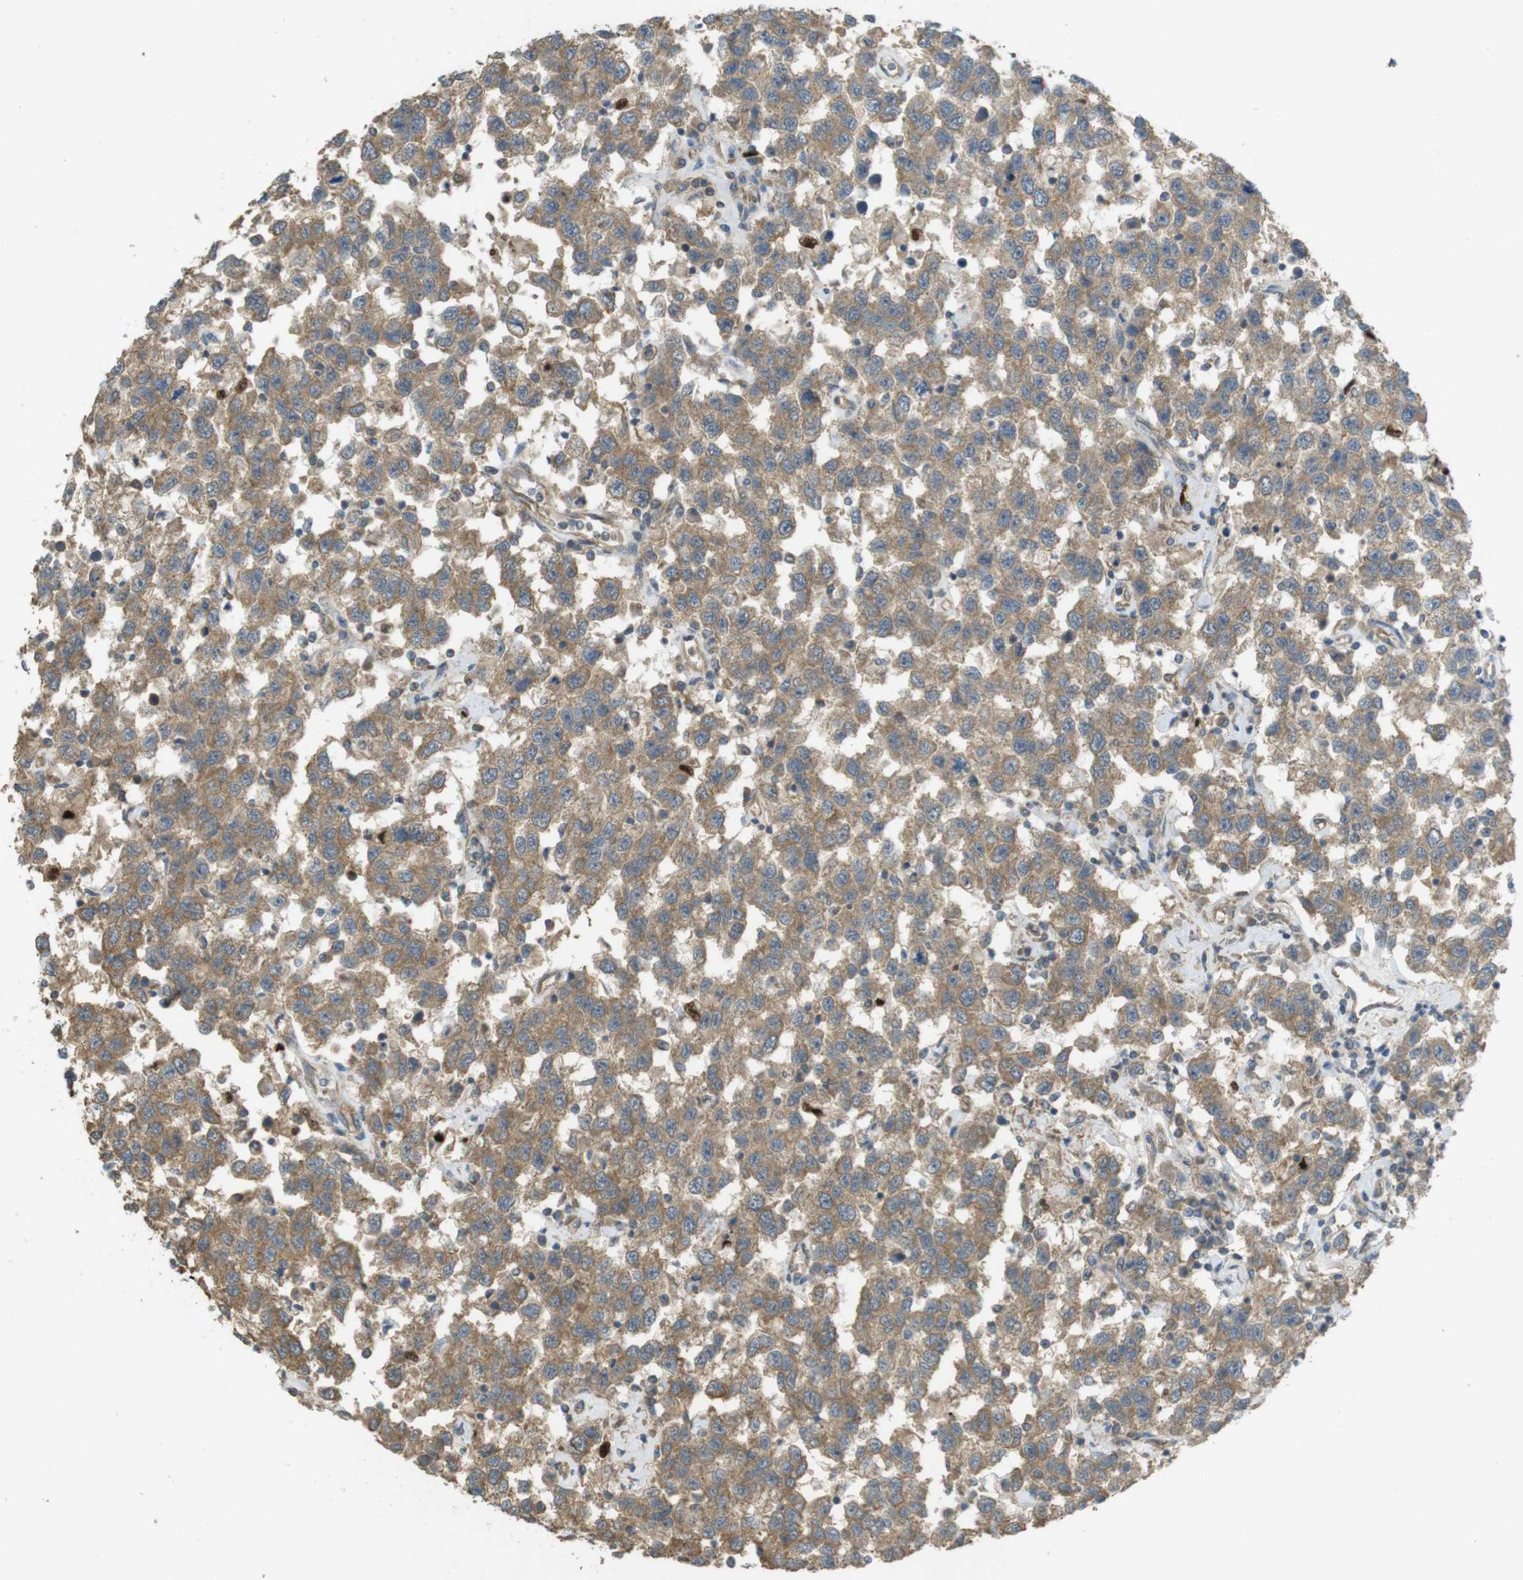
{"staining": {"intensity": "moderate", "quantity": ">75%", "location": "cytoplasmic/membranous"}, "tissue": "testis cancer", "cell_type": "Tumor cells", "image_type": "cancer", "snomed": [{"axis": "morphology", "description": "Seminoma, NOS"}, {"axis": "topography", "description": "Testis"}], "caption": "Testis cancer (seminoma) stained with DAB (3,3'-diaminobenzidine) IHC shows medium levels of moderate cytoplasmic/membranous expression in about >75% of tumor cells.", "gene": "ZDHHC20", "patient": {"sex": "male", "age": 41}}